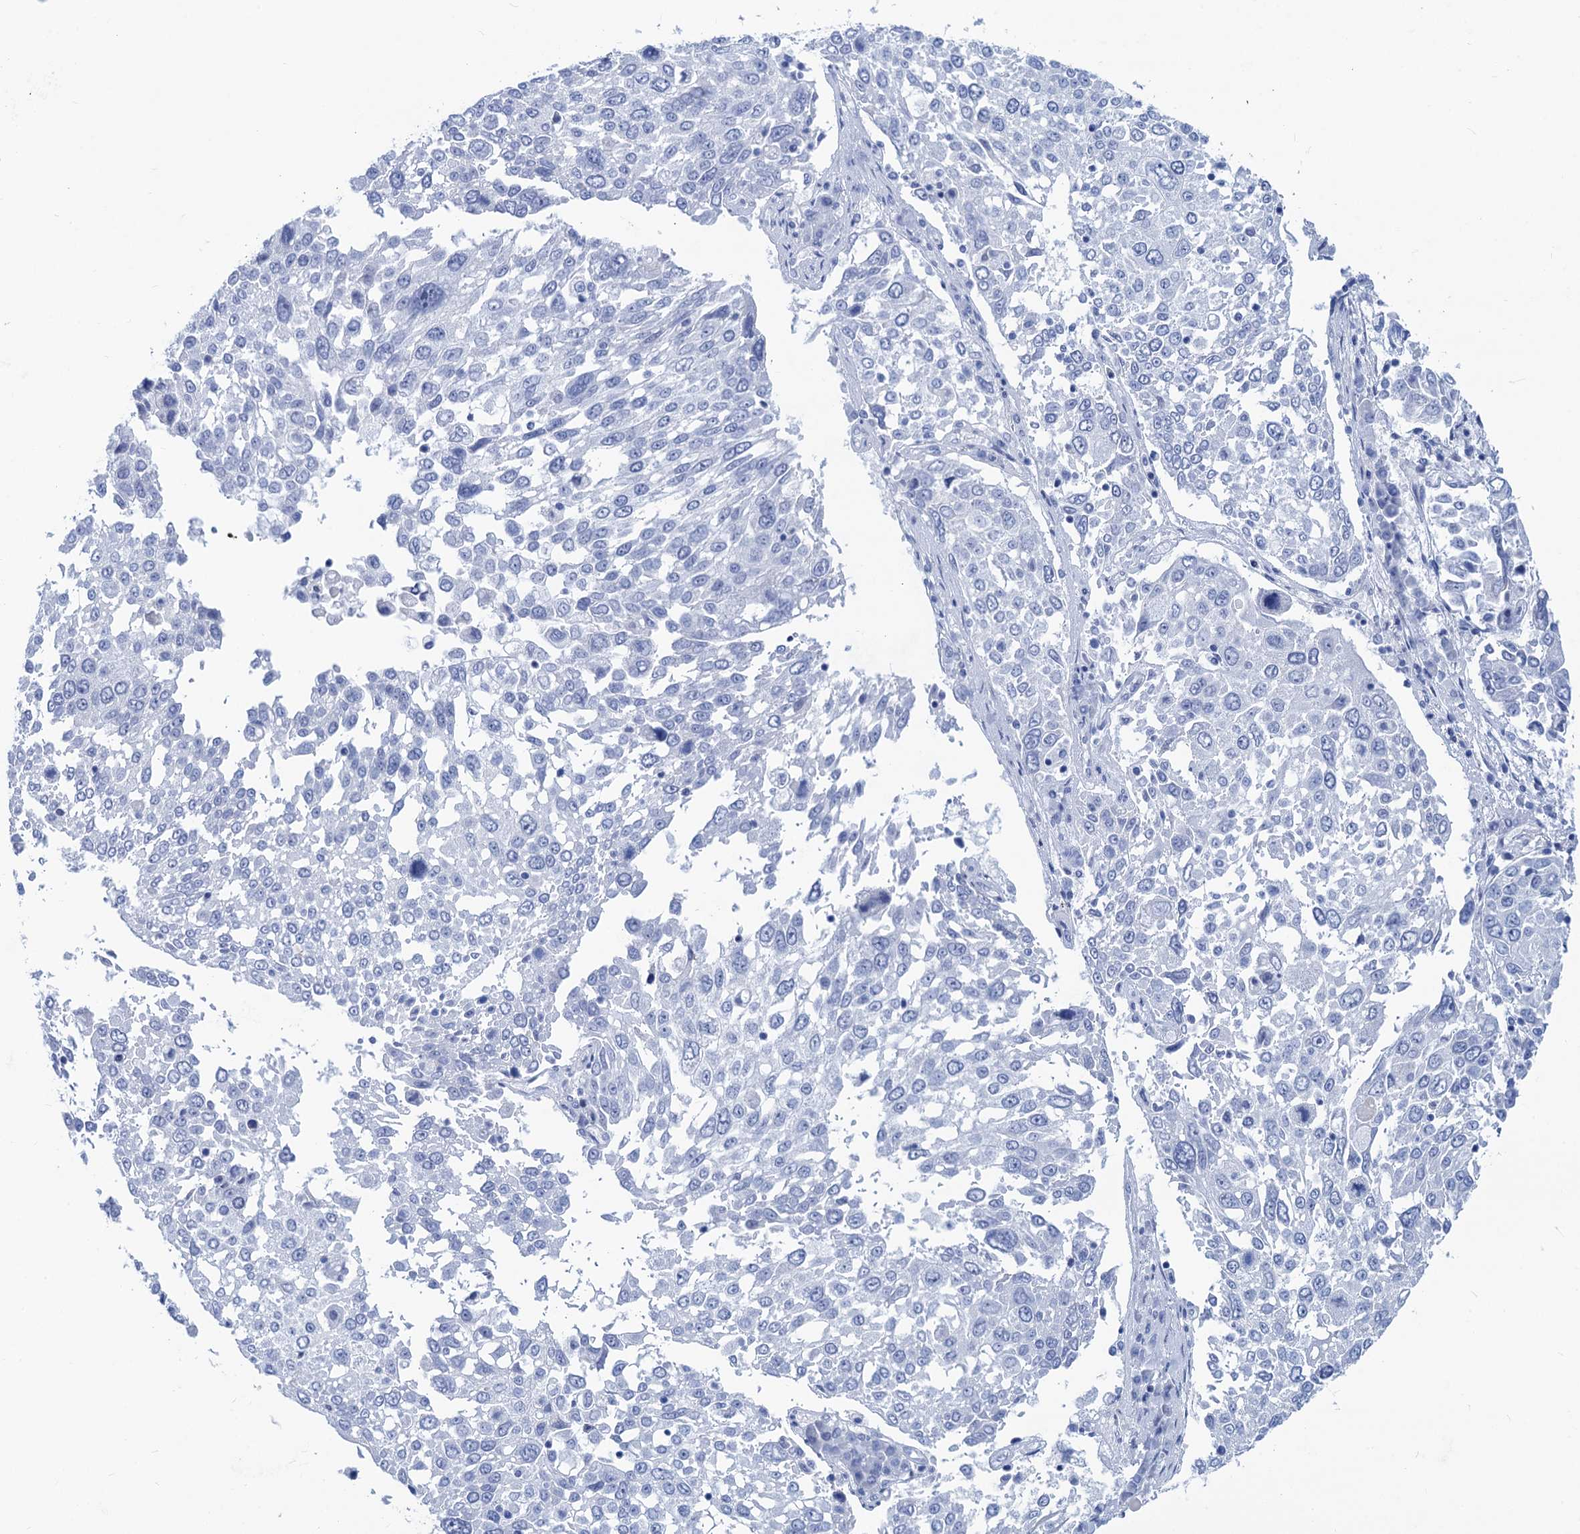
{"staining": {"intensity": "negative", "quantity": "none", "location": "none"}, "tissue": "lung cancer", "cell_type": "Tumor cells", "image_type": "cancer", "snomed": [{"axis": "morphology", "description": "Squamous cell carcinoma, NOS"}, {"axis": "topography", "description": "Lung"}], "caption": "The immunohistochemistry (IHC) micrograph has no significant expression in tumor cells of lung squamous cell carcinoma tissue.", "gene": "CABYR", "patient": {"sex": "male", "age": 65}}